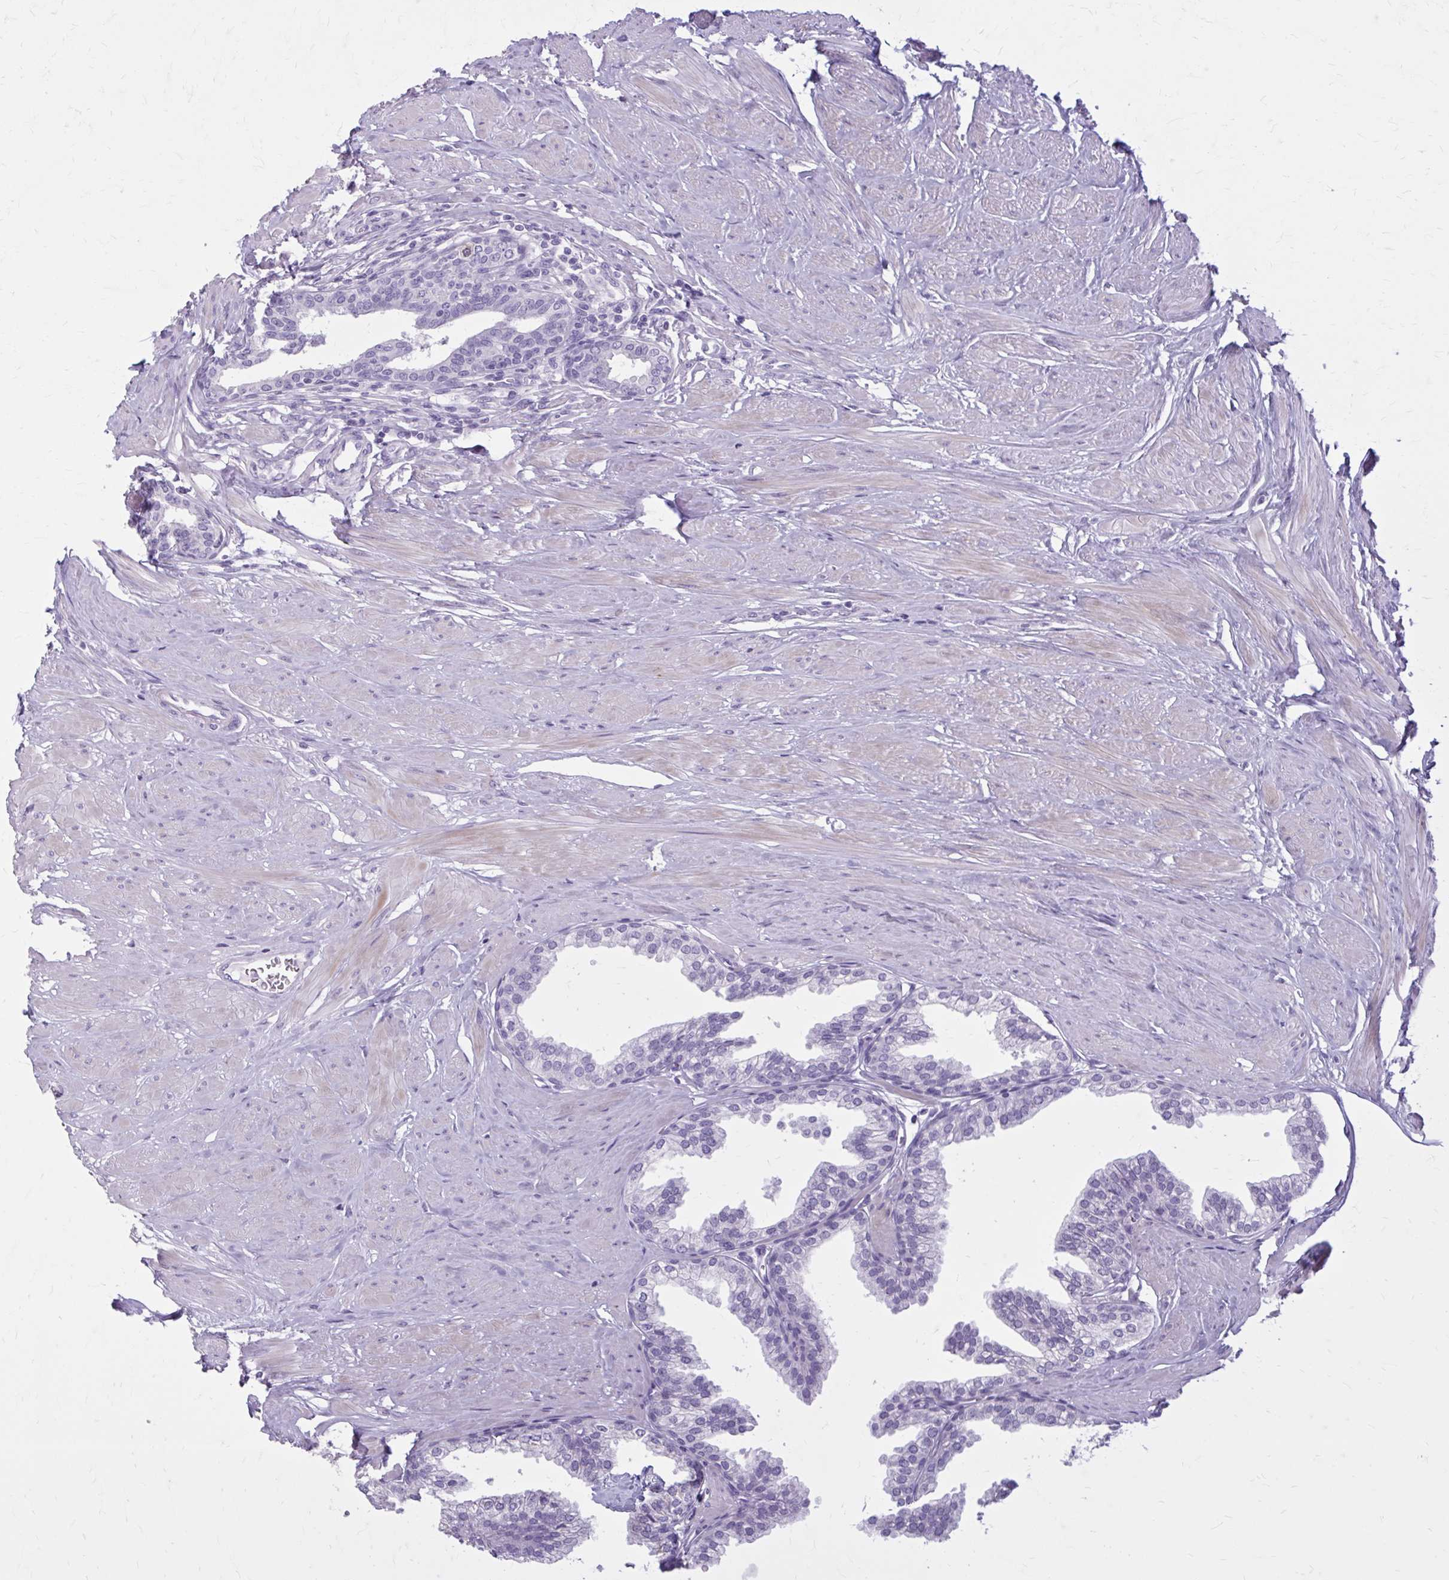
{"staining": {"intensity": "negative", "quantity": "none", "location": "none"}, "tissue": "prostate", "cell_type": "Glandular cells", "image_type": "normal", "snomed": [{"axis": "morphology", "description": "Normal tissue, NOS"}, {"axis": "topography", "description": "Prostate"}, {"axis": "topography", "description": "Peripheral nerve tissue"}], "caption": "Unremarkable prostate was stained to show a protein in brown. There is no significant staining in glandular cells.", "gene": "OR4B1", "patient": {"sex": "male", "age": 55}}